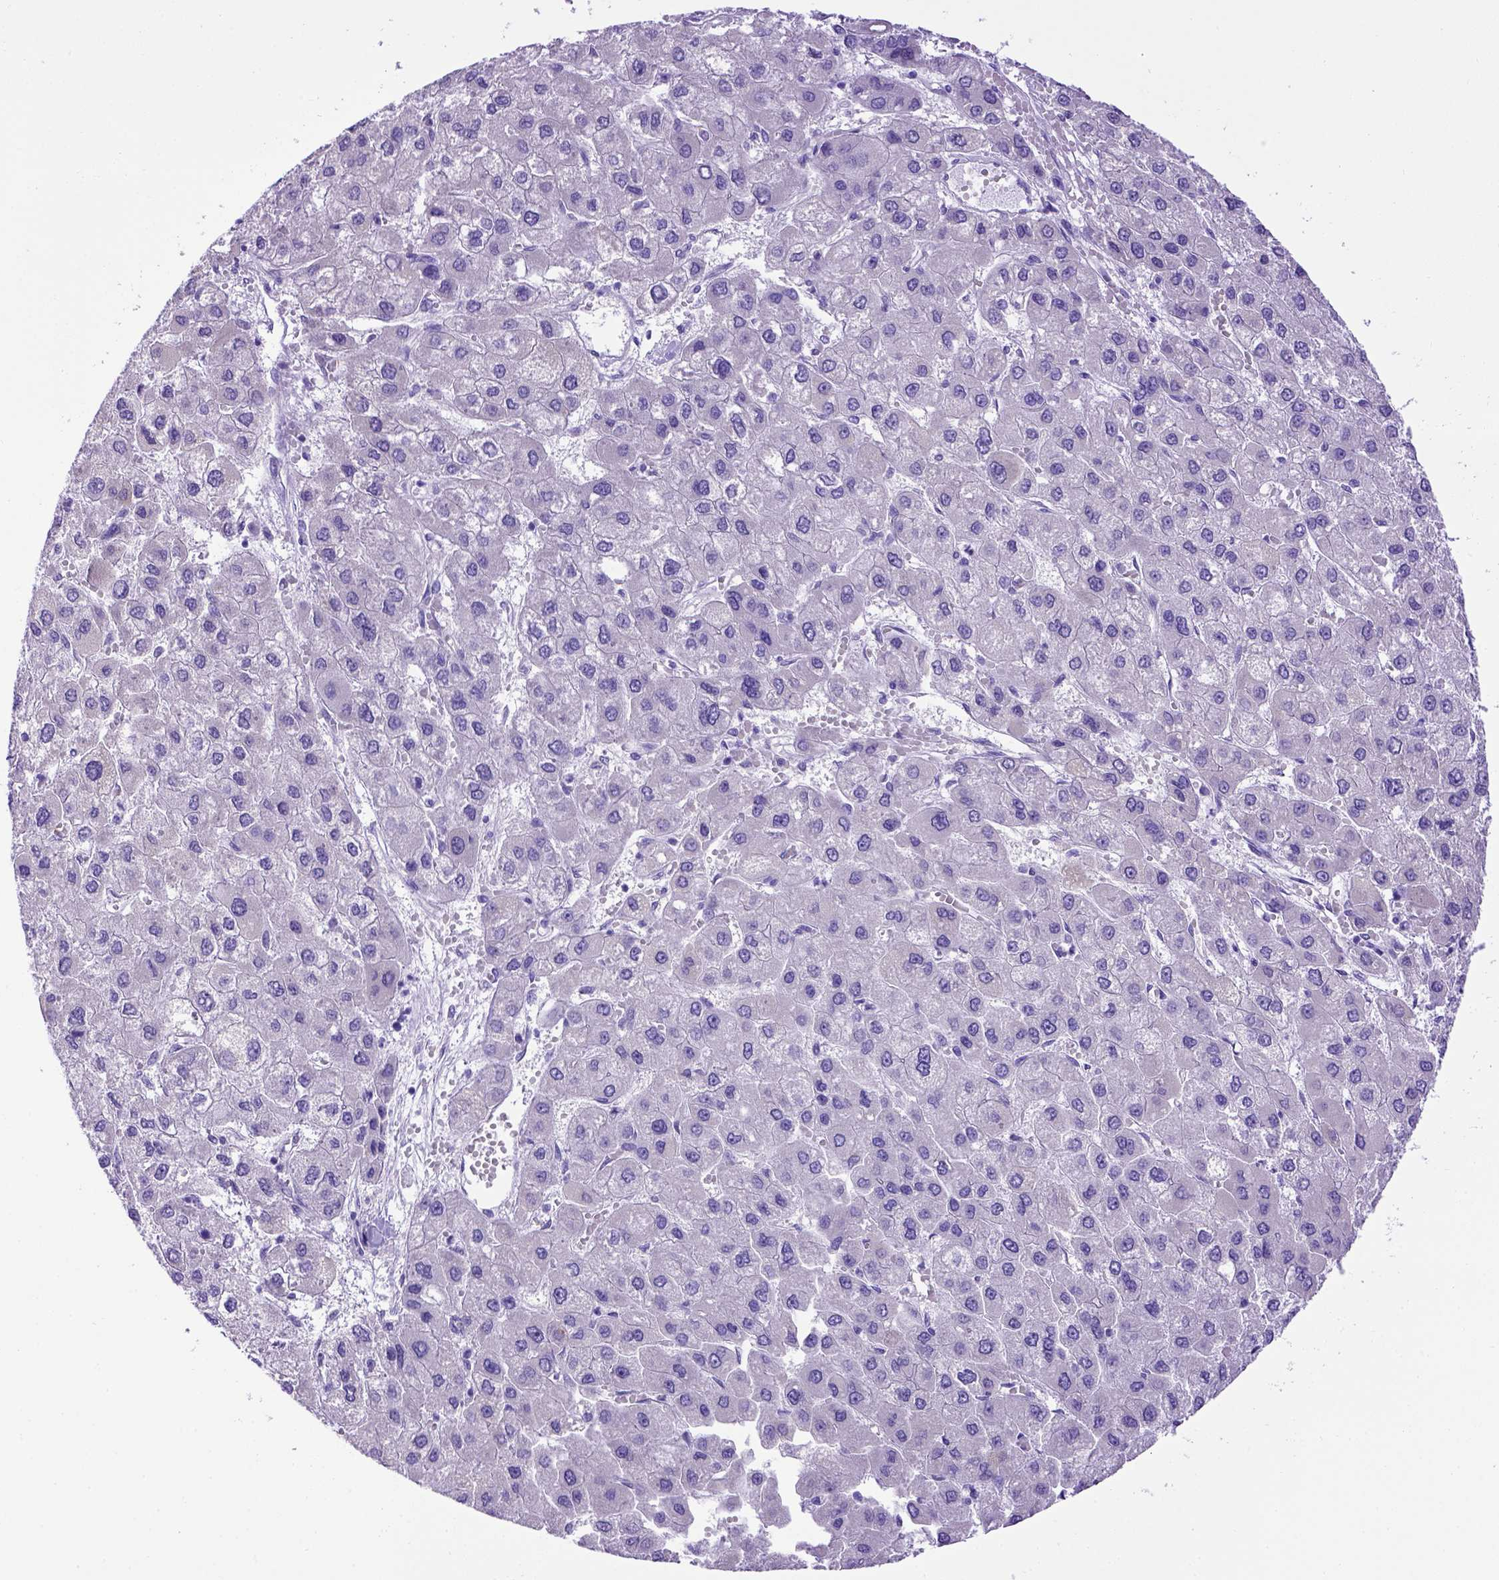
{"staining": {"intensity": "negative", "quantity": "none", "location": "none"}, "tissue": "liver cancer", "cell_type": "Tumor cells", "image_type": "cancer", "snomed": [{"axis": "morphology", "description": "Carcinoma, Hepatocellular, NOS"}, {"axis": "topography", "description": "Liver"}], "caption": "Immunohistochemistry (IHC) of human liver cancer (hepatocellular carcinoma) exhibits no staining in tumor cells.", "gene": "PTGES", "patient": {"sex": "female", "age": 41}}